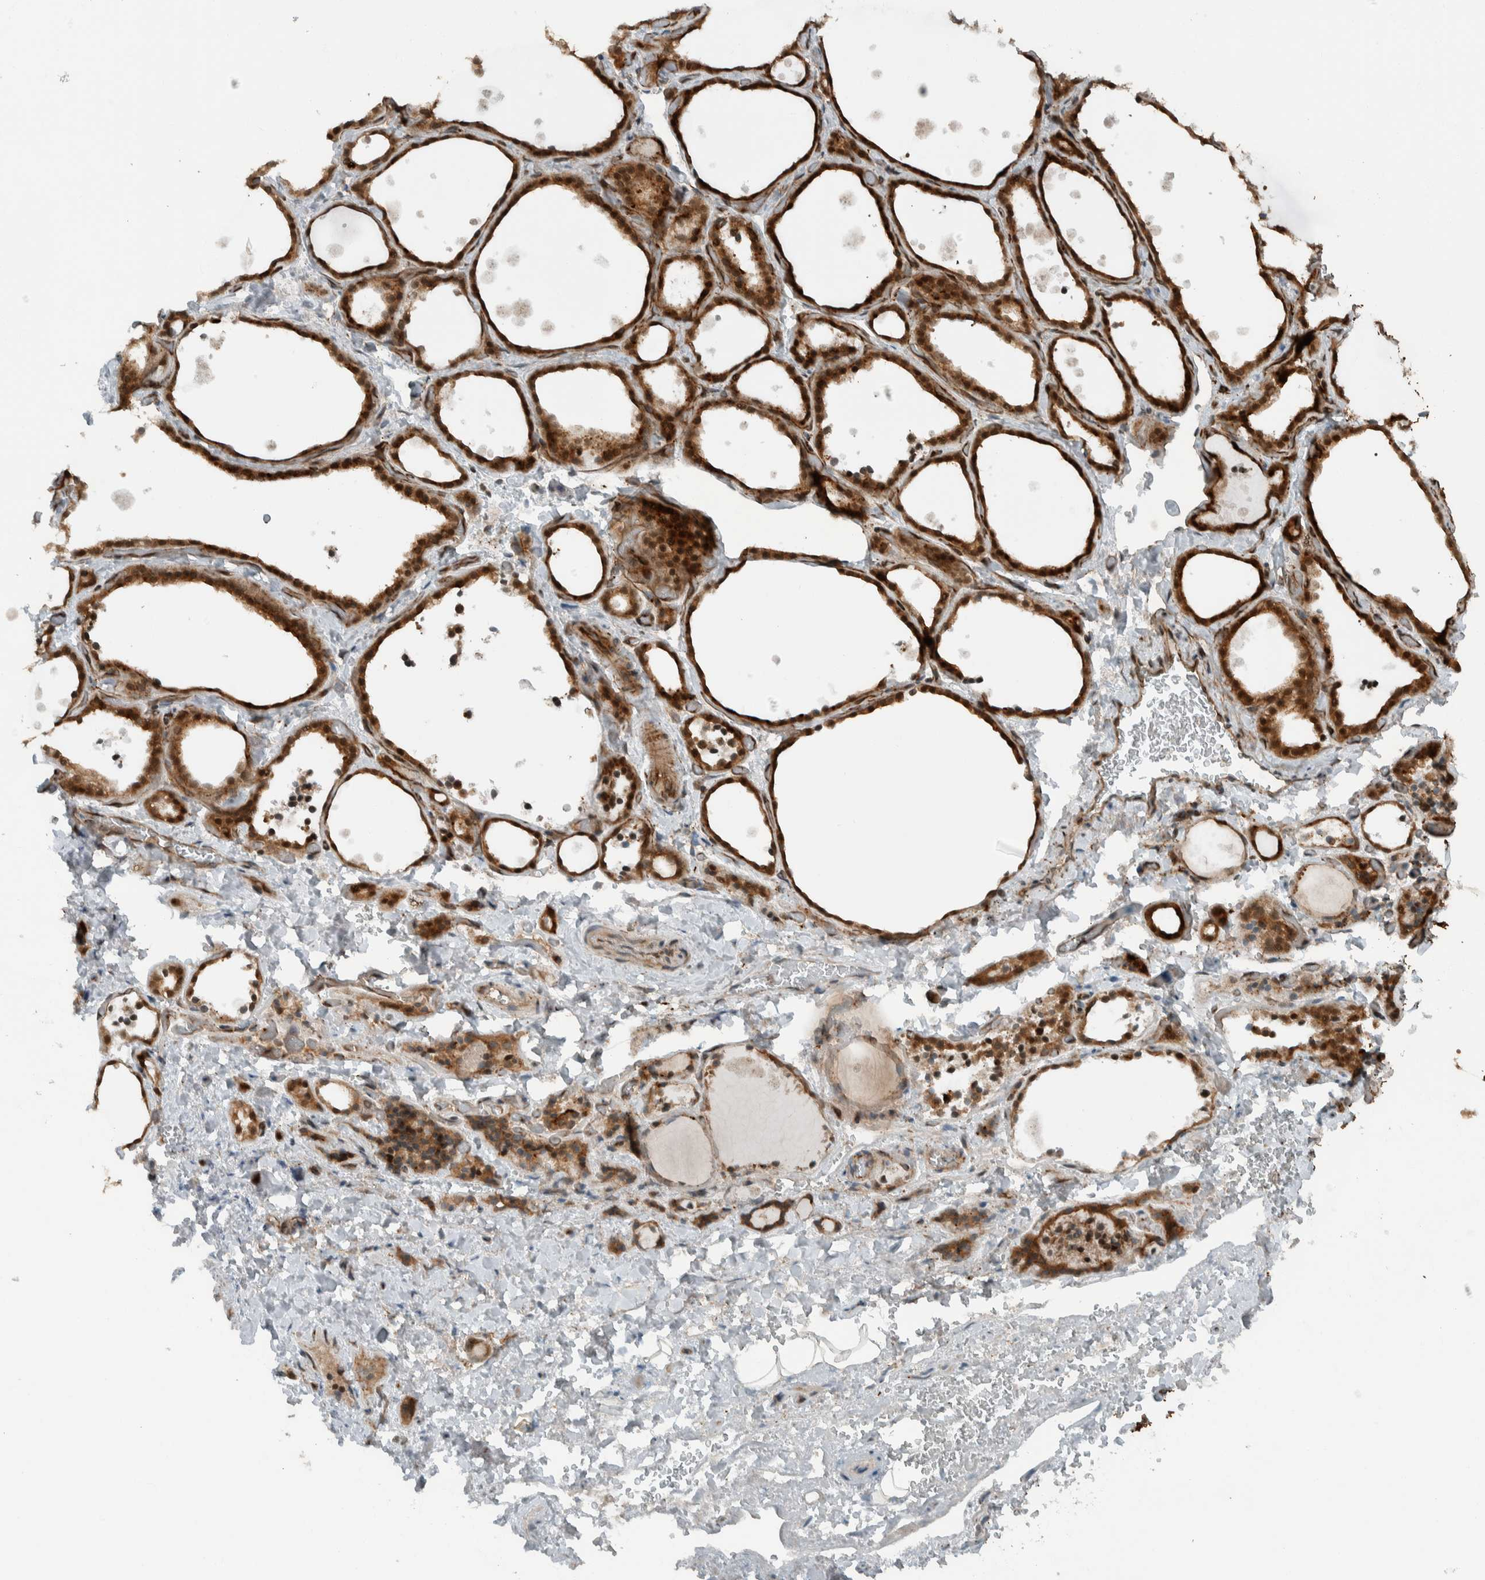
{"staining": {"intensity": "strong", "quantity": ">75%", "location": "cytoplasmic/membranous,nuclear"}, "tissue": "thyroid gland", "cell_type": "Glandular cells", "image_type": "normal", "snomed": [{"axis": "morphology", "description": "Normal tissue, NOS"}, {"axis": "topography", "description": "Thyroid gland"}], "caption": "Immunohistochemical staining of normal thyroid gland reveals strong cytoplasmic/membranous,nuclear protein expression in approximately >75% of glandular cells. The staining was performed using DAB (3,3'-diaminobenzidine) to visualize the protein expression in brown, while the nuclei were stained in blue with hematoxylin (Magnification: 20x).", "gene": "GIGYF1", "patient": {"sex": "female", "age": 44}}